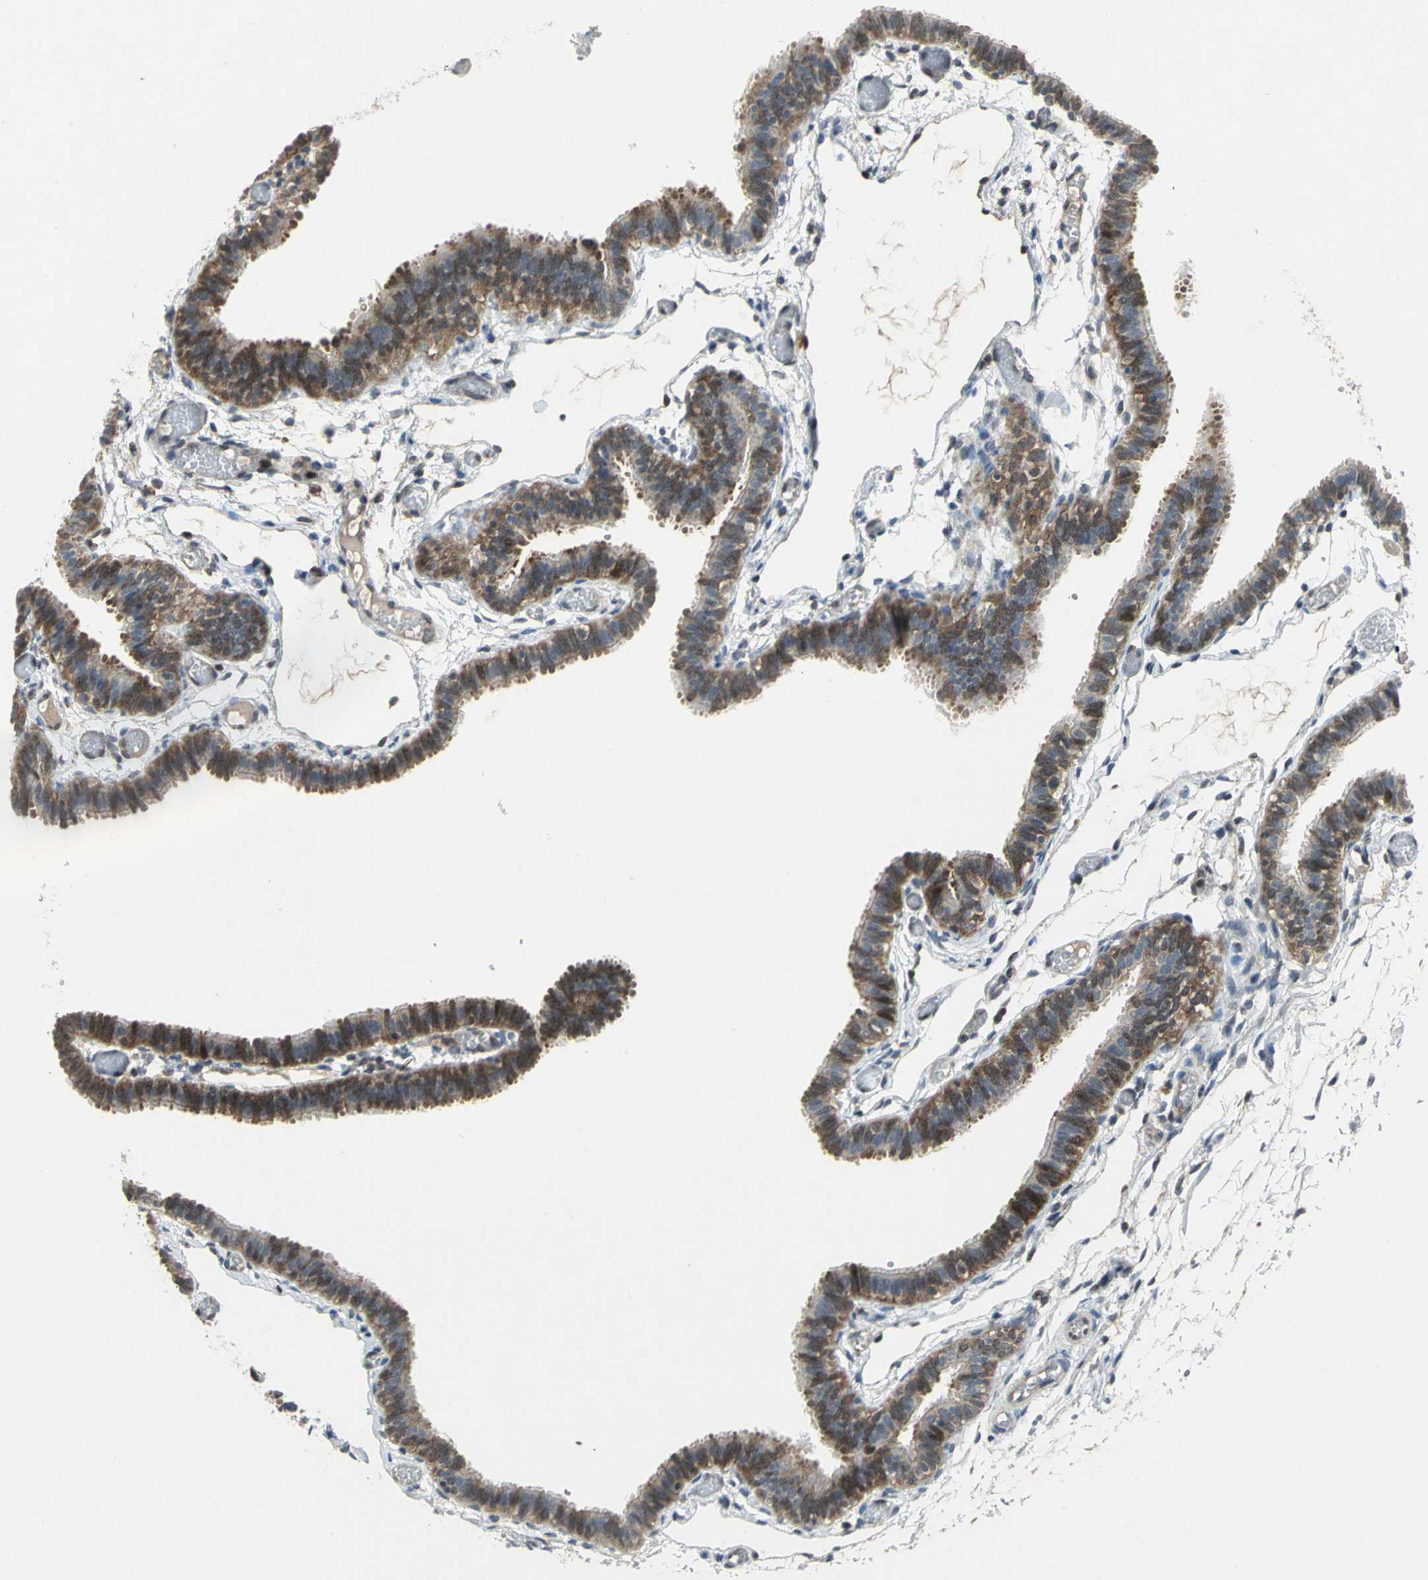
{"staining": {"intensity": "moderate", "quantity": "25%-75%", "location": "nuclear"}, "tissue": "fallopian tube", "cell_type": "Glandular cells", "image_type": "normal", "snomed": [{"axis": "morphology", "description": "Normal tissue, NOS"}, {"axis": "topography", "description": "Fallopian tube"}], "caption": "Immunohistochemical staining of normal fallopian tube demonstrates 25%-75% levels of moderate nuclear protein expression in about 25%-75% of glandular cells.", "gene": "PPIA", "patient": {"sex": "female", "age": 29}}